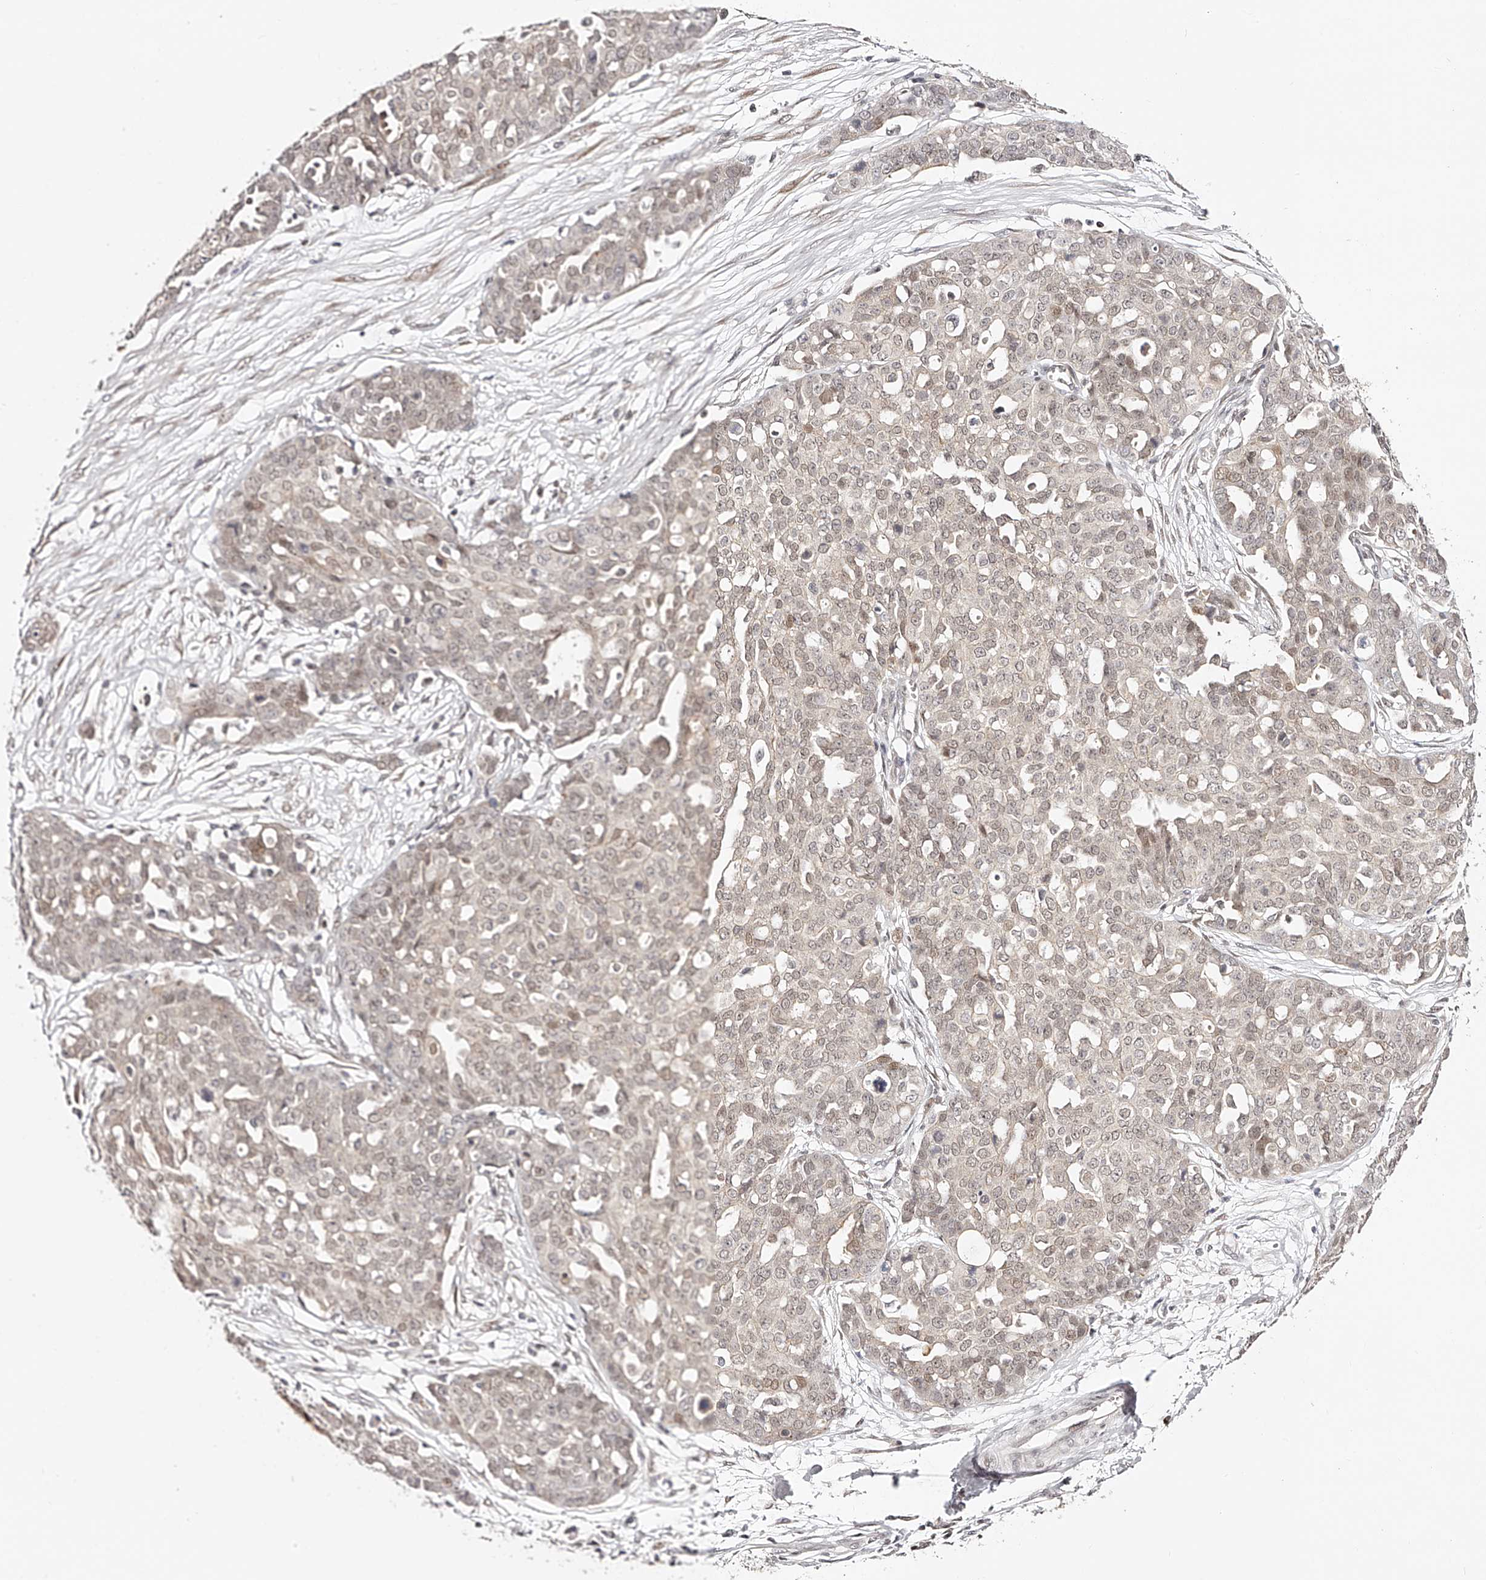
{"staining": {"intensity": "weak", "quantity": "25%-75%", "location": "cytoplasmic/membranous,nuclear"}, "tissue": "ovarian cancer", "cell_type": "Tumor cells", "image_type": "cancer", "snomed": [{"axis": "morphology", "description": "Cystadenocarcinoma, serous, NOS"}, {"axis": "topography", "description": "Soft tissue"}, {"axis": "topography", "description": "Ovary"}], "caption": "High-magnification brightfield microscopy of ovarian cancer (serous cystadenocarcinoma) stained with DAB (brown) and counterstained with hematoxylin (blue). tumor cells exhibit weak cytoplasmic/membranous and nuclear positivity is identified in about25%-75% of cells.", "gene": "USF3", "patient": {"sex": "female", "age": 57}}